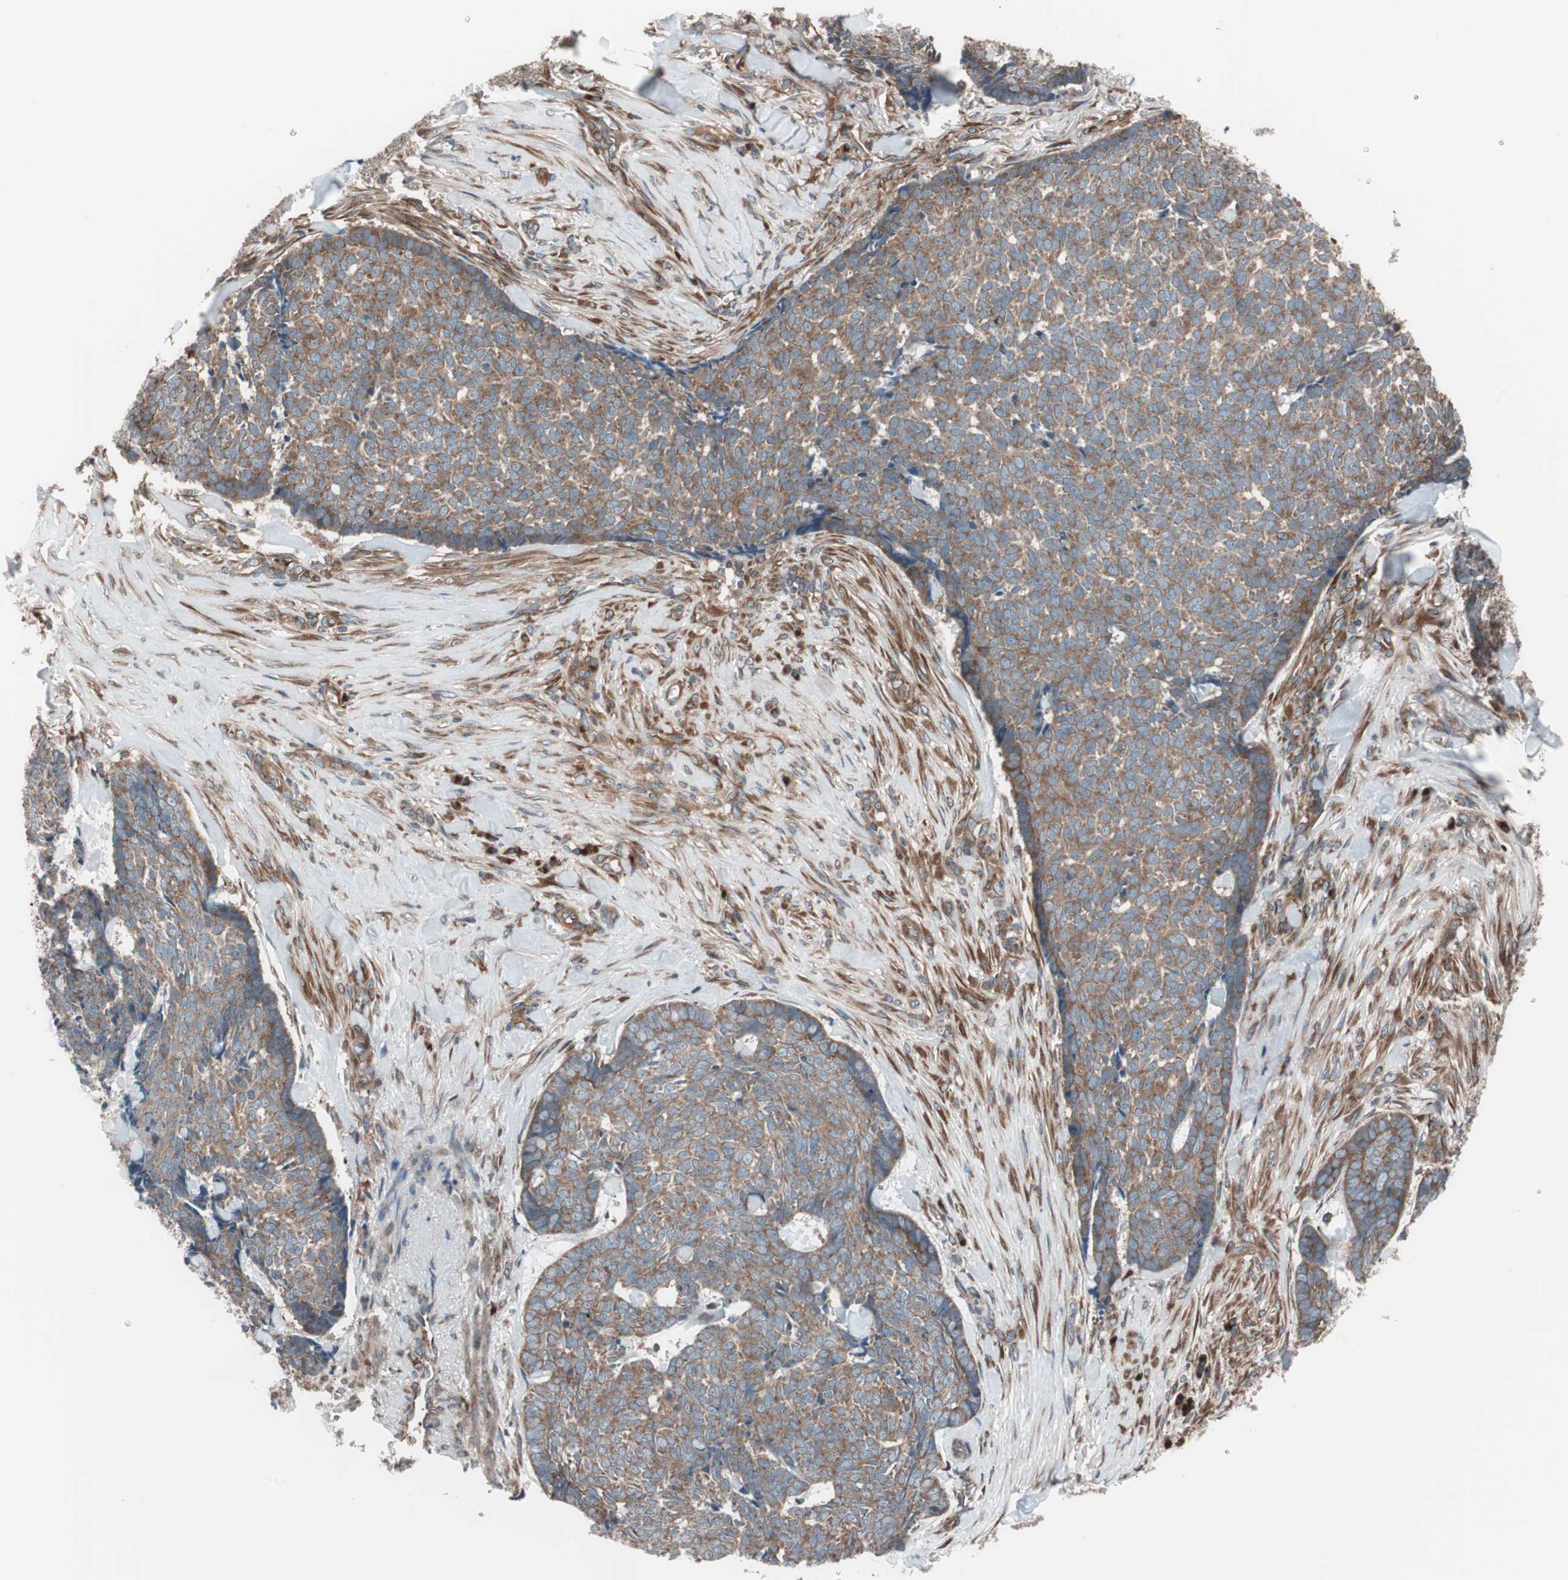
{"staining": {"intensity": "moderate", "quantity": ">75%", "location": "cytoplasmic/membranous"}, "tissue": "skin cancer", "cell_type": "Tumor cells", "image_type": "cancer", "snomed": [{"axis": "morphology", "description": "Basal cell carcinoma"}, {"axis": "topography", "description": "Skin"}], "caption": "A brown stain shows moderate cytoplasmic/membranous expression of a protein in human basal cell carcinoma (skin) tumor cells.", "gene": "SEC31A", "patient": {"sex": "male", "age": 84}}